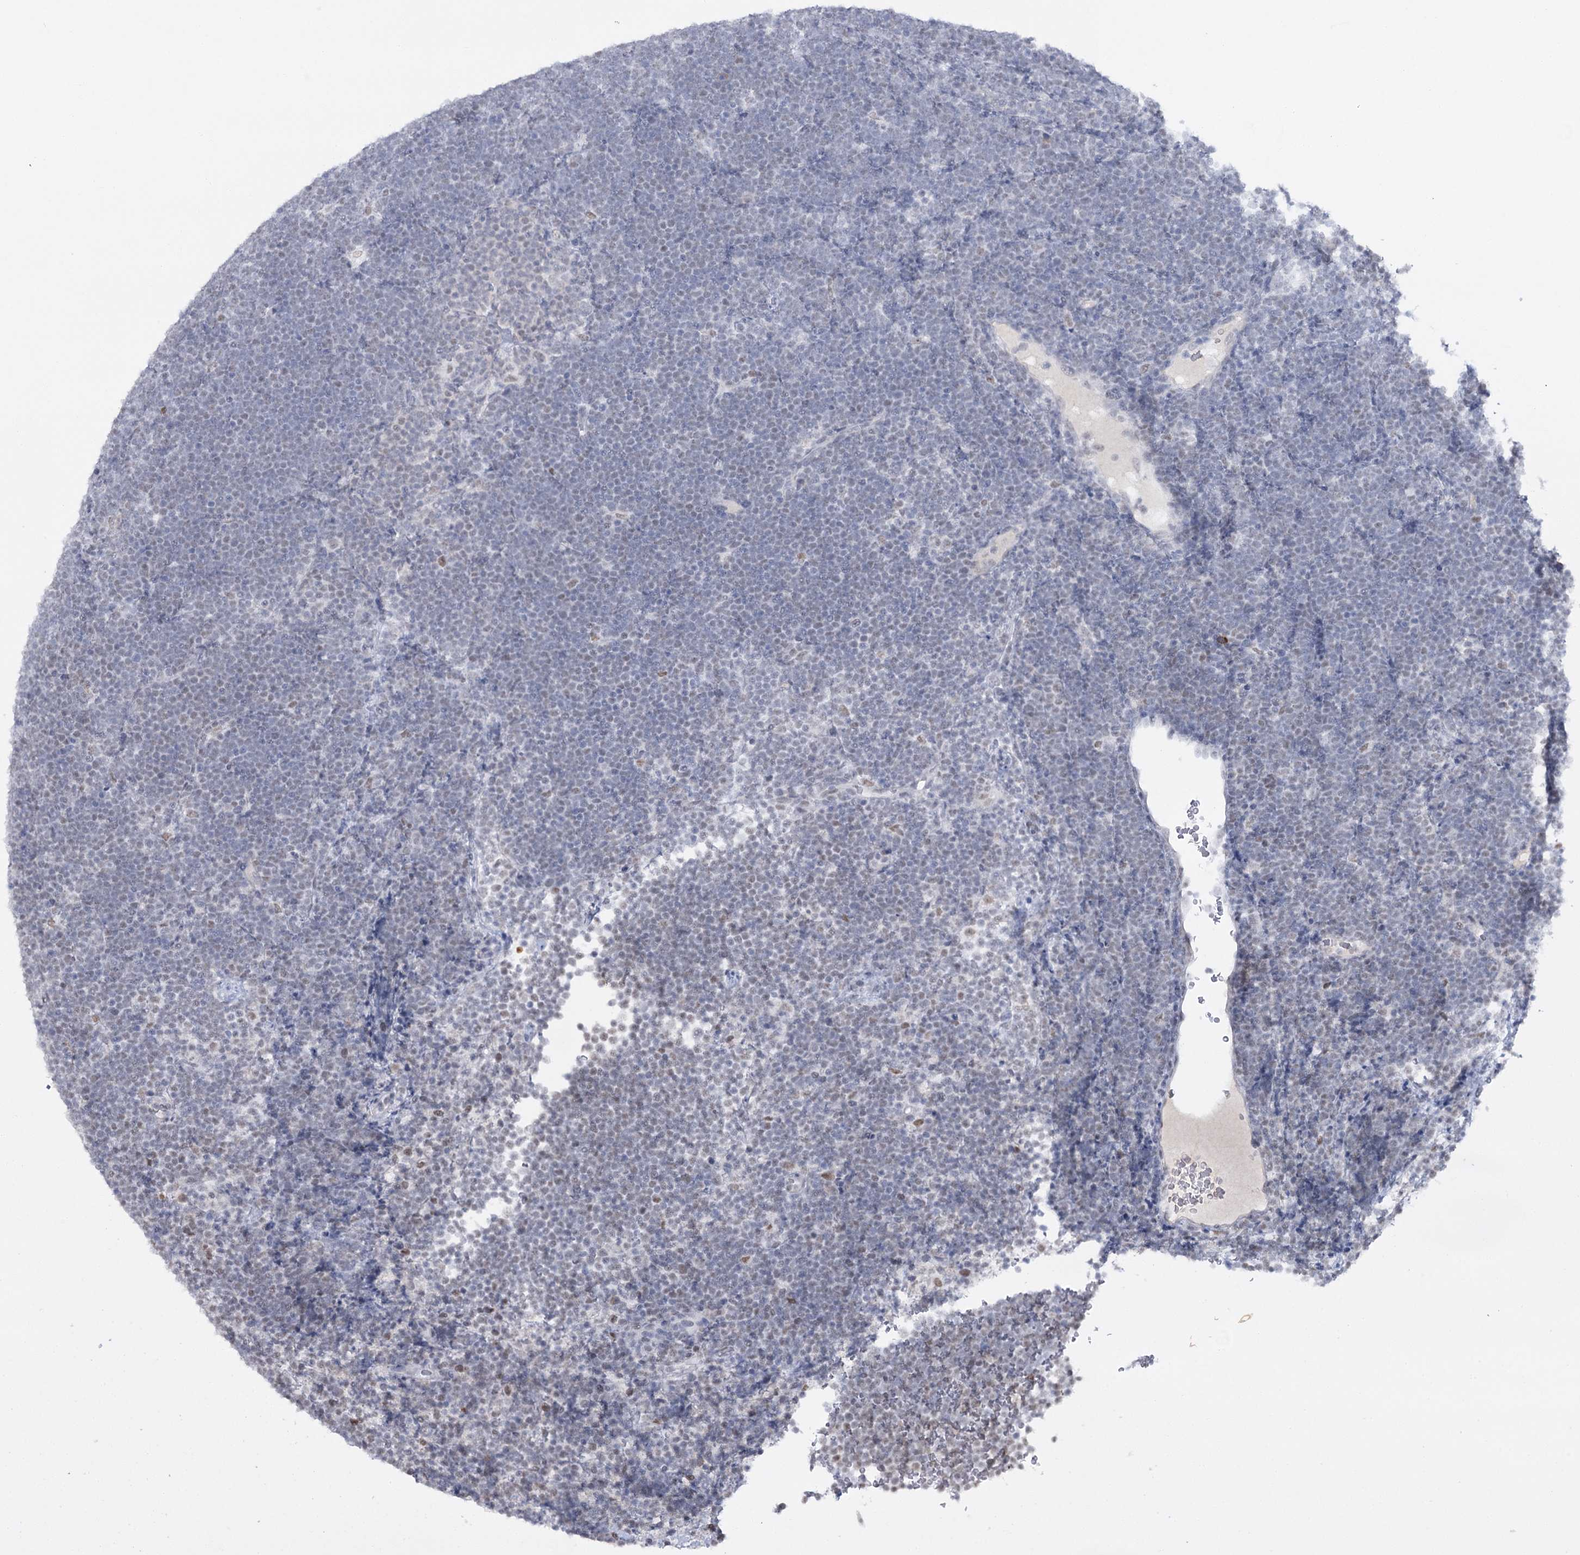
{"staining": {"intensity": "weak", "quantity": "<25%", "location": "nuclear"}, "tissue": "lymphoma", "cell_type": "Tumor cells", "image_type": "cancer", "snomed": [{"axis": "morphology", "description": "Malignant lymphoma, non-Hodgkin's type, High grade"}, {"axis": "topography", "description": "Lymph node"}], "caption": "Protein analysis of high-grade malignant lymphoma, non-Hodgkin's type shows no significant staining in tumor cells. (DAB immunohistochemistry (IHC) with hematoxylin counter stain).", "gene": "ZC3H8", "patient": {"sex": "male", "age": 13}}